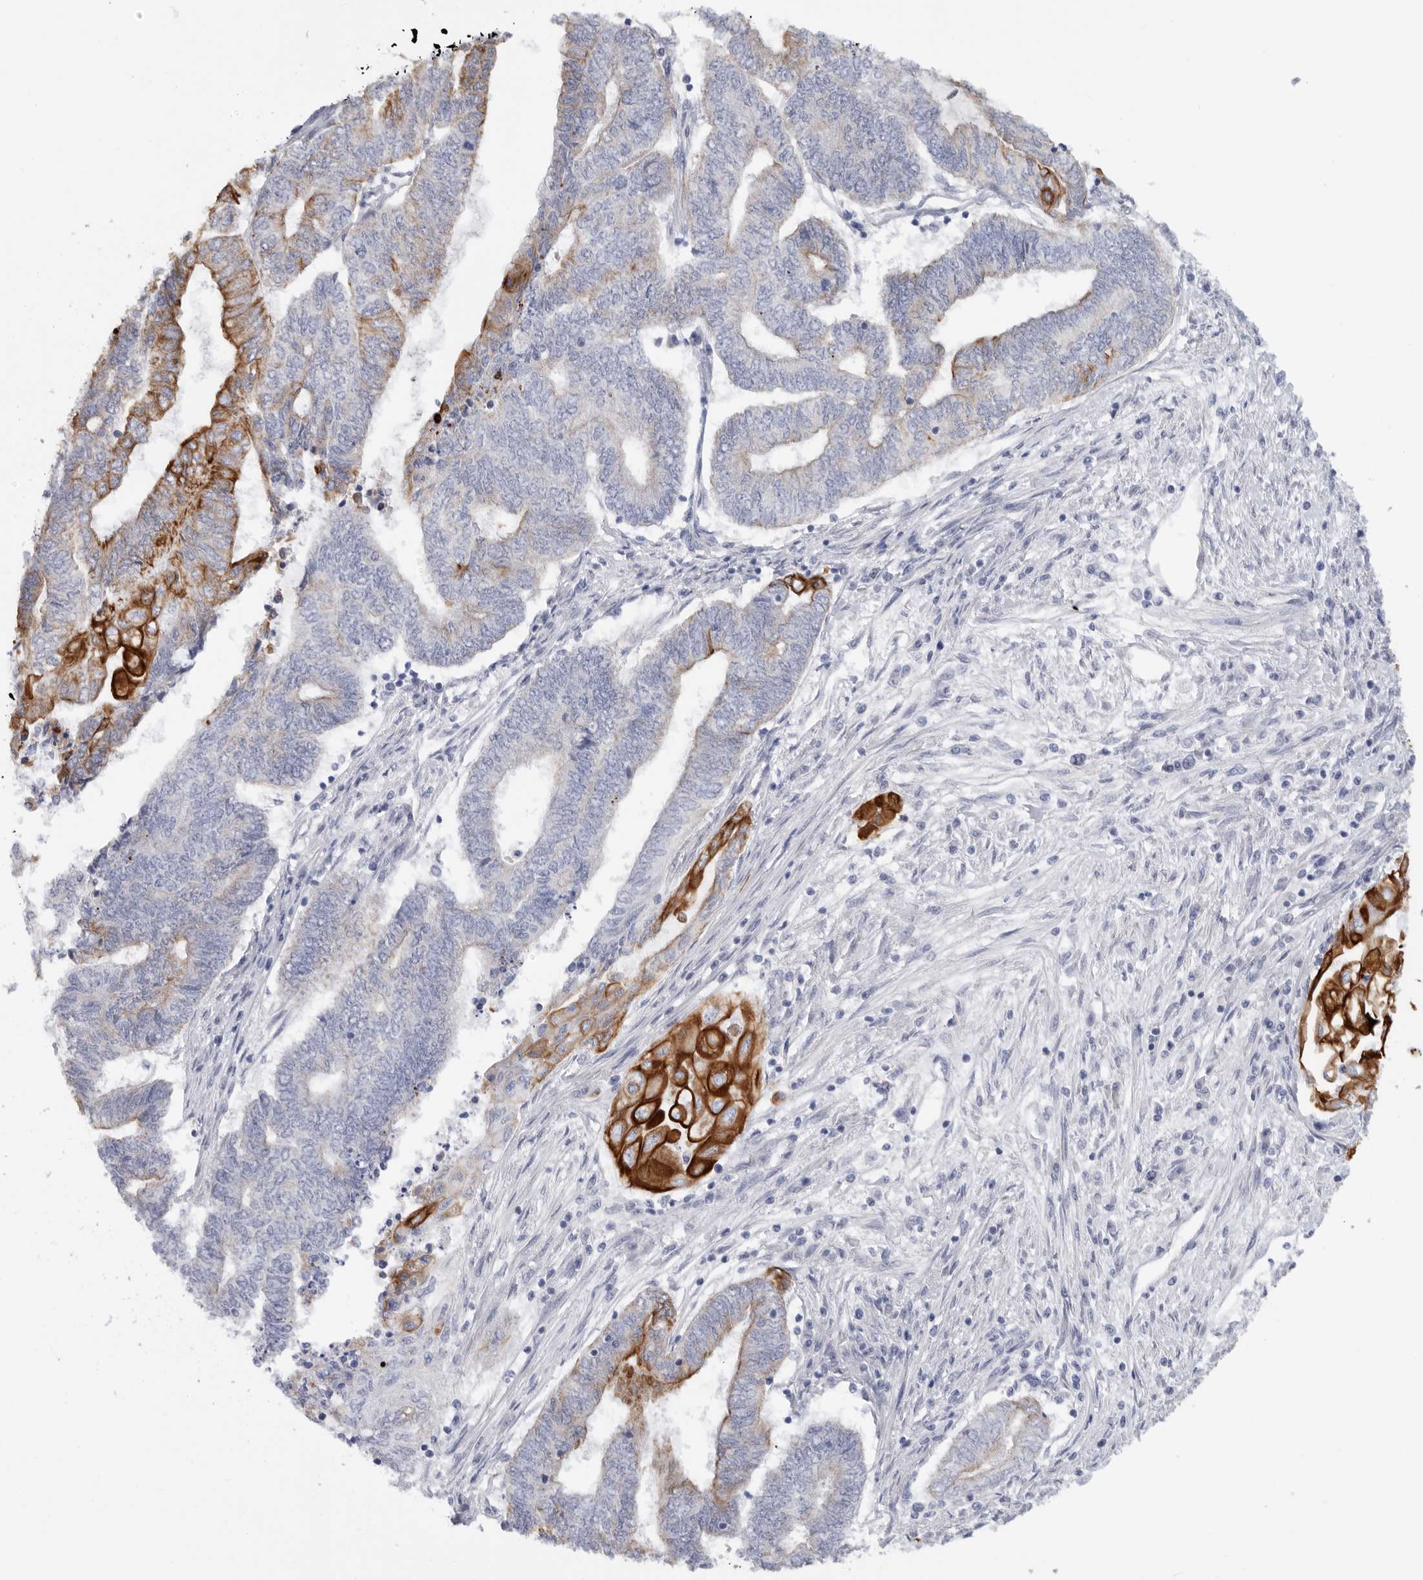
{"staining": {"intensity": "strong", "quantity": "<25%", "location": "cytoplasmic/membranous"}, "tissue": "endometrial cancer", "cell_type": "Tumor cells", "image_type": "cancer", "snomed": [{"axis": "morphology", "description": "Adenocarcinoma, NOS"}, {"axis": "topography", "description": "Uterus"}, {"axis": "topography", "description": "Endometrium"}], "caption": "Immunohistochemical staining of human adenocarcinoma (endometrial) reveals medium levels of strong cytoplasmic/membranous protein staining in approximately <25% of tumor cells.", "gene": "MTFR1L", "patient": {"sex": "female", "age": 70}}